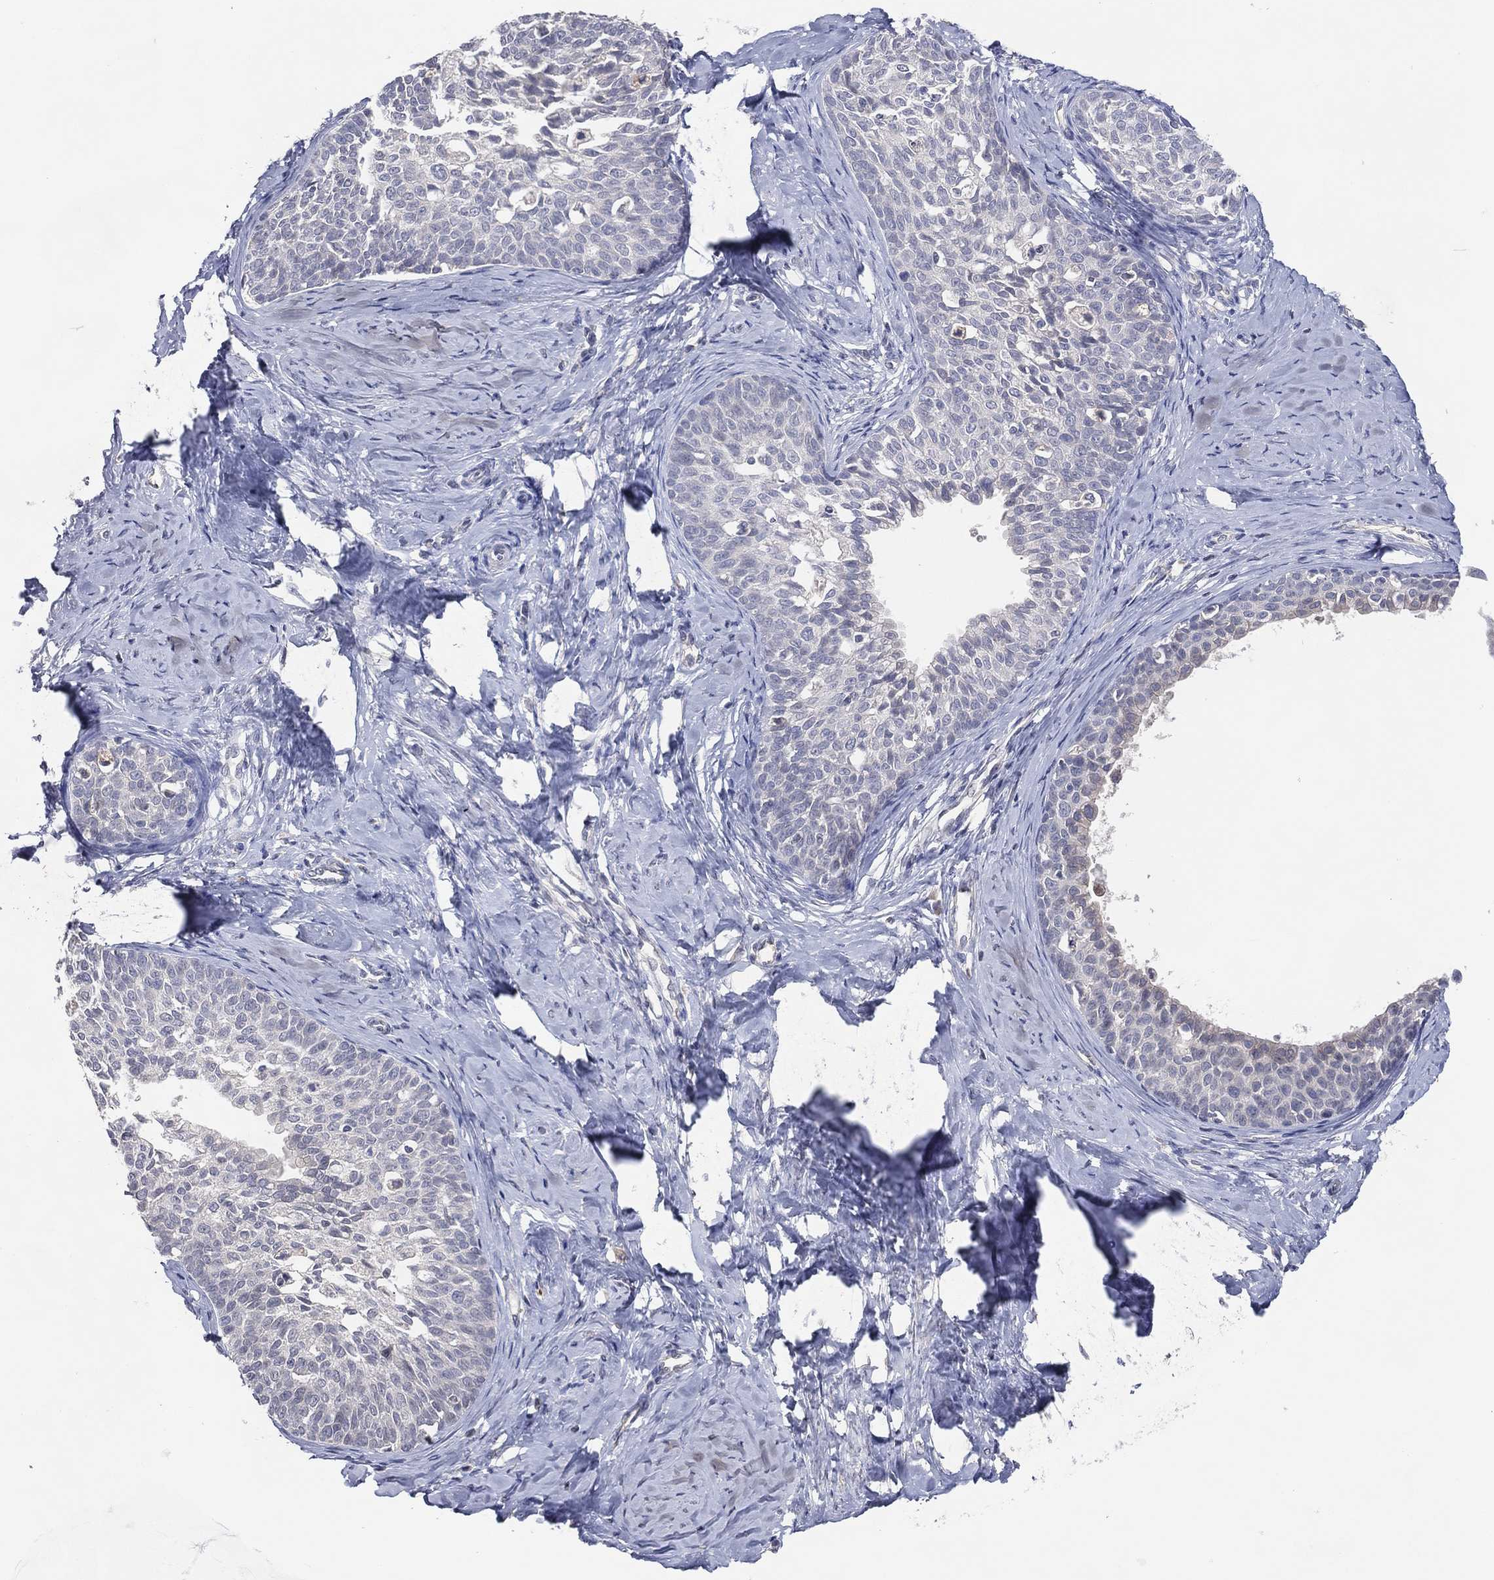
{"staining": {"intensity": "negative", "quantity": "none", "location": "none"}, "tissue": "cervical cancer", "cell_type": "Tumor cells", "image_type": "cancer", "snomed": [{"axis": "morphology", "description": "Squamous cell carcinoma, NOS"}, {"axis": "topography", "description": "Cervix"}], "caption": "Immunohistochemical staining of squamous cell carcinoma (cervical) exhibits no significant expression in tumor cells.", "gene": "DNAH7", "patient": {"sex": "female", "age": 51}}